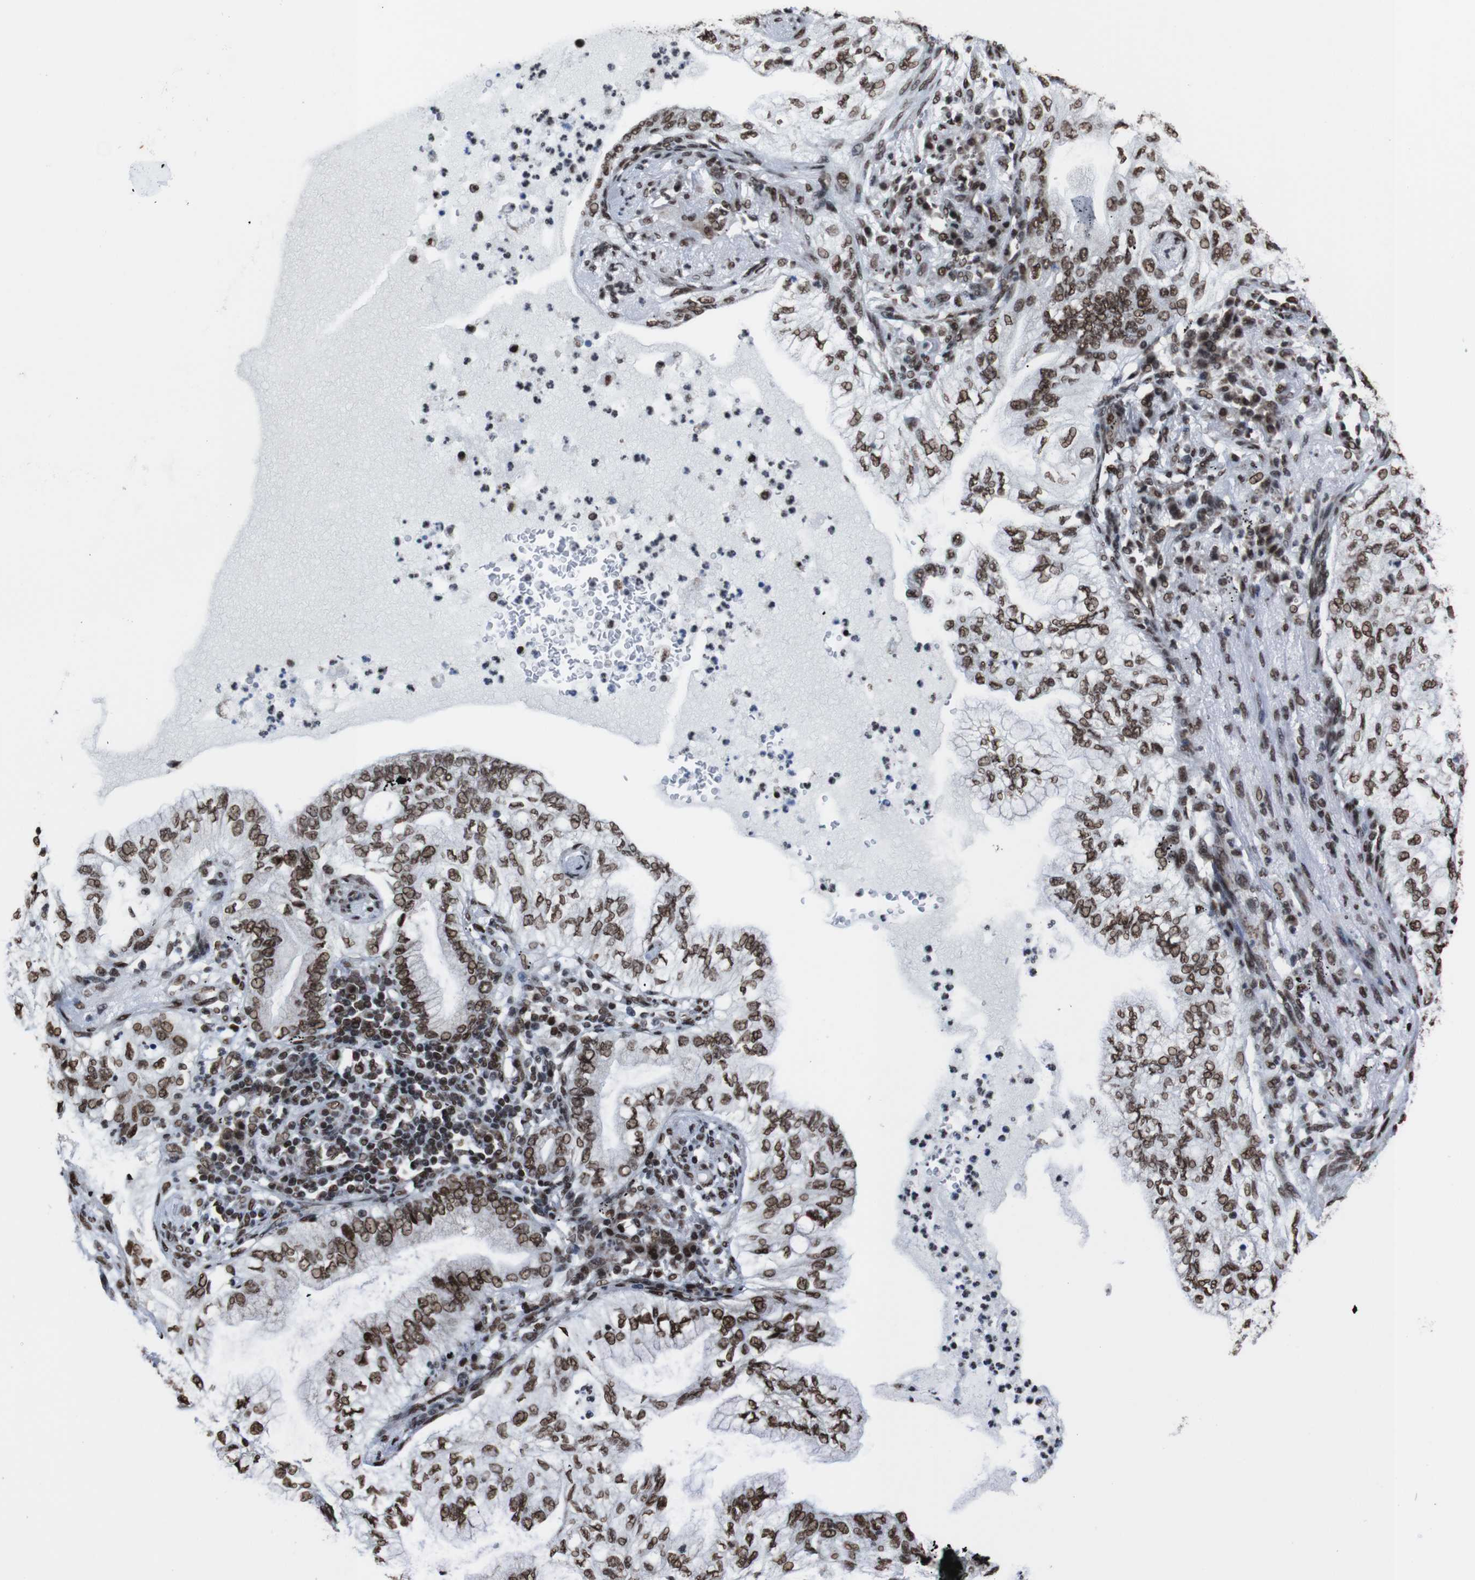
{"staining": {"intensity": "moderate", "quantity": ">75%", "location": "nuclear"}, "tissue": "lung cancer", "cell_type": "Tumor cells", "image_type": "cancer", "snomed": [{"axis": "morphology", "description": "Normal tissue, NOS"}, {"axis": "morphology", "description": "Adenocarcinoma, NOS"}, {"axis": "topography", "description": "Bronchus"}, {"axis": "topography", "description": "Lung"}], "caption": "Approximately >75% of tumor cells in human lung adenocarcinoma reveal moderate nuclear protein positivity as visualized by brown immunohistochemical staining.", "gene": "ROMO1", "patient": {"sex": "female", "age": 70}}